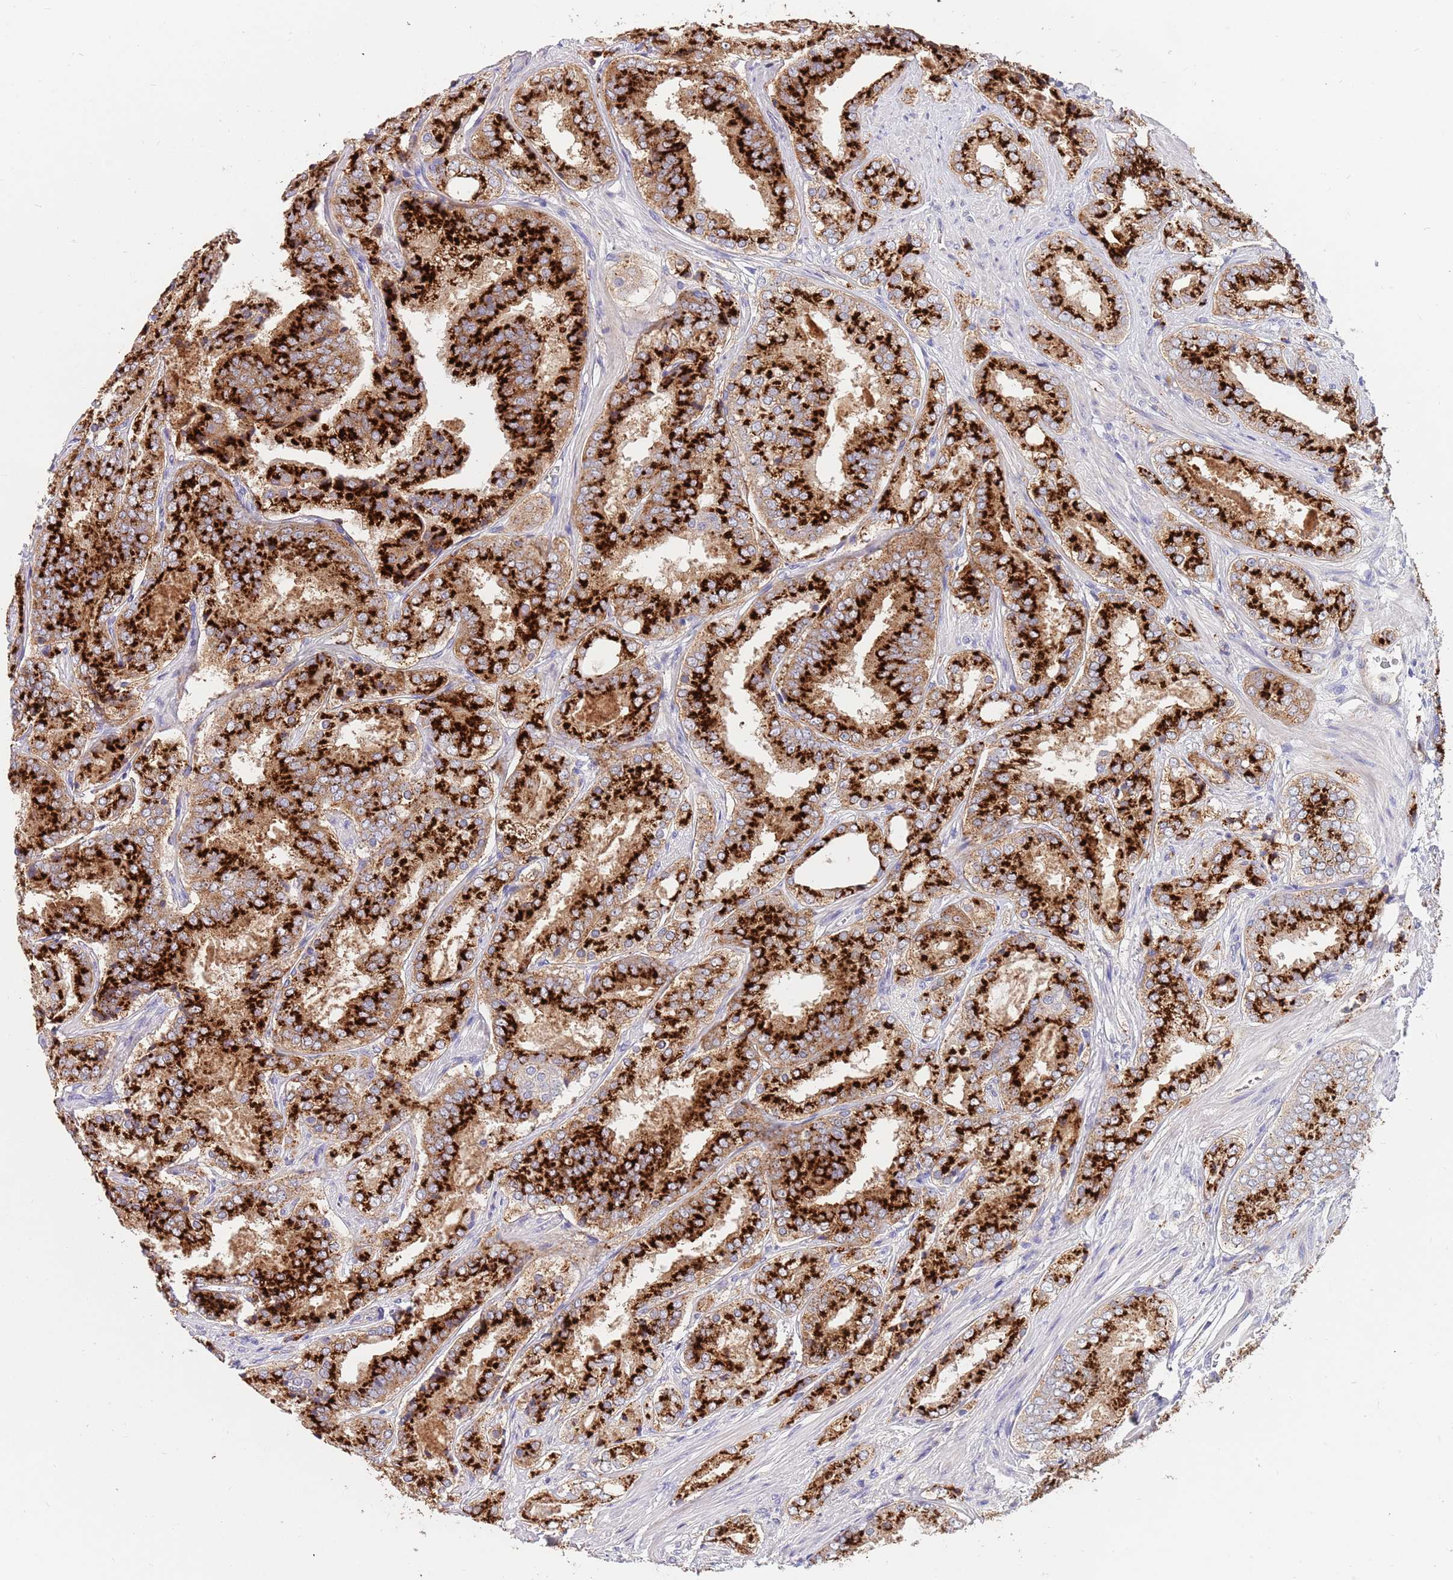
{"staining": {"intensity": "strong", "quantity": ">75%", "location": "cytoplasmic/membranous"}, "tissue": "prostate cancer", "cell_type": "Tumor cells", "image_type": "cancer", "snomed": [{"axis": "morphology", "description": "Adenocarcinoma, High grade"}, {"axis": "topography", "description": "Prostate"}], "caption": "The micrograph shows staining of prostate high-grade adenocarcinoma, revealing strong cytoplasmic/membranous protein positivity (brown color) within tumor cells.", "gene": "BORCS5", "patient": {"sex": "male", "age": 63}}